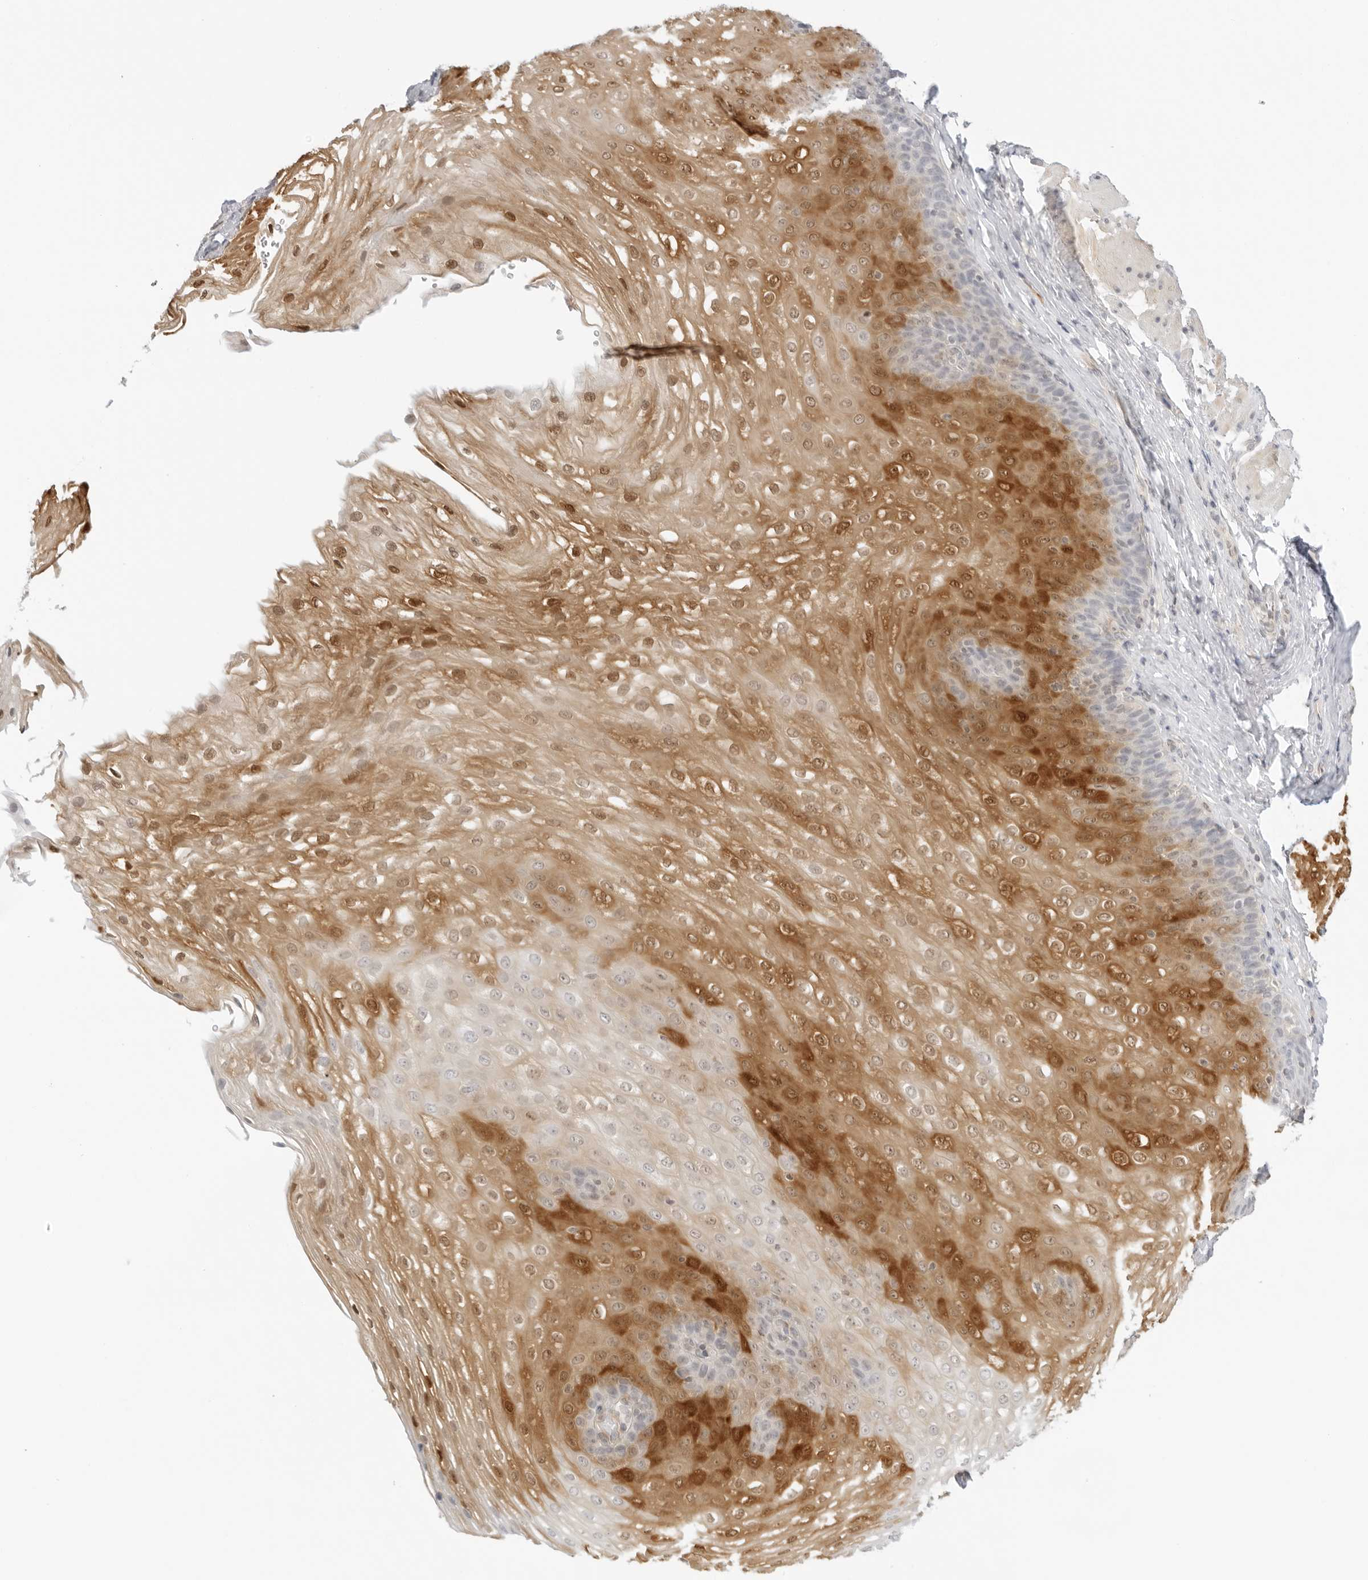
{"staining": {"intensity": "moderate", "quantity": "25%-75%", "location": "cytoplasmic/membranous,nuclear"}, "tissue": "esophagus", "cell_type": "Squamous epithelial cells", "image_type": "normal", "snomed": [{"axis": "morphology", "description": "Normal tissue, NOS"}, {"axis": "topography", "description": "Esophagus"}], "caption": "DAB immunohistochemical staining of benign human esophagus displays moderate cytoplasmic/membranous,nuclear protein positivity in approximately 25%-75% of squamous epithelial cells.", "gene": "OSCP1", "patient": {"sex": "female", "age": 66}}